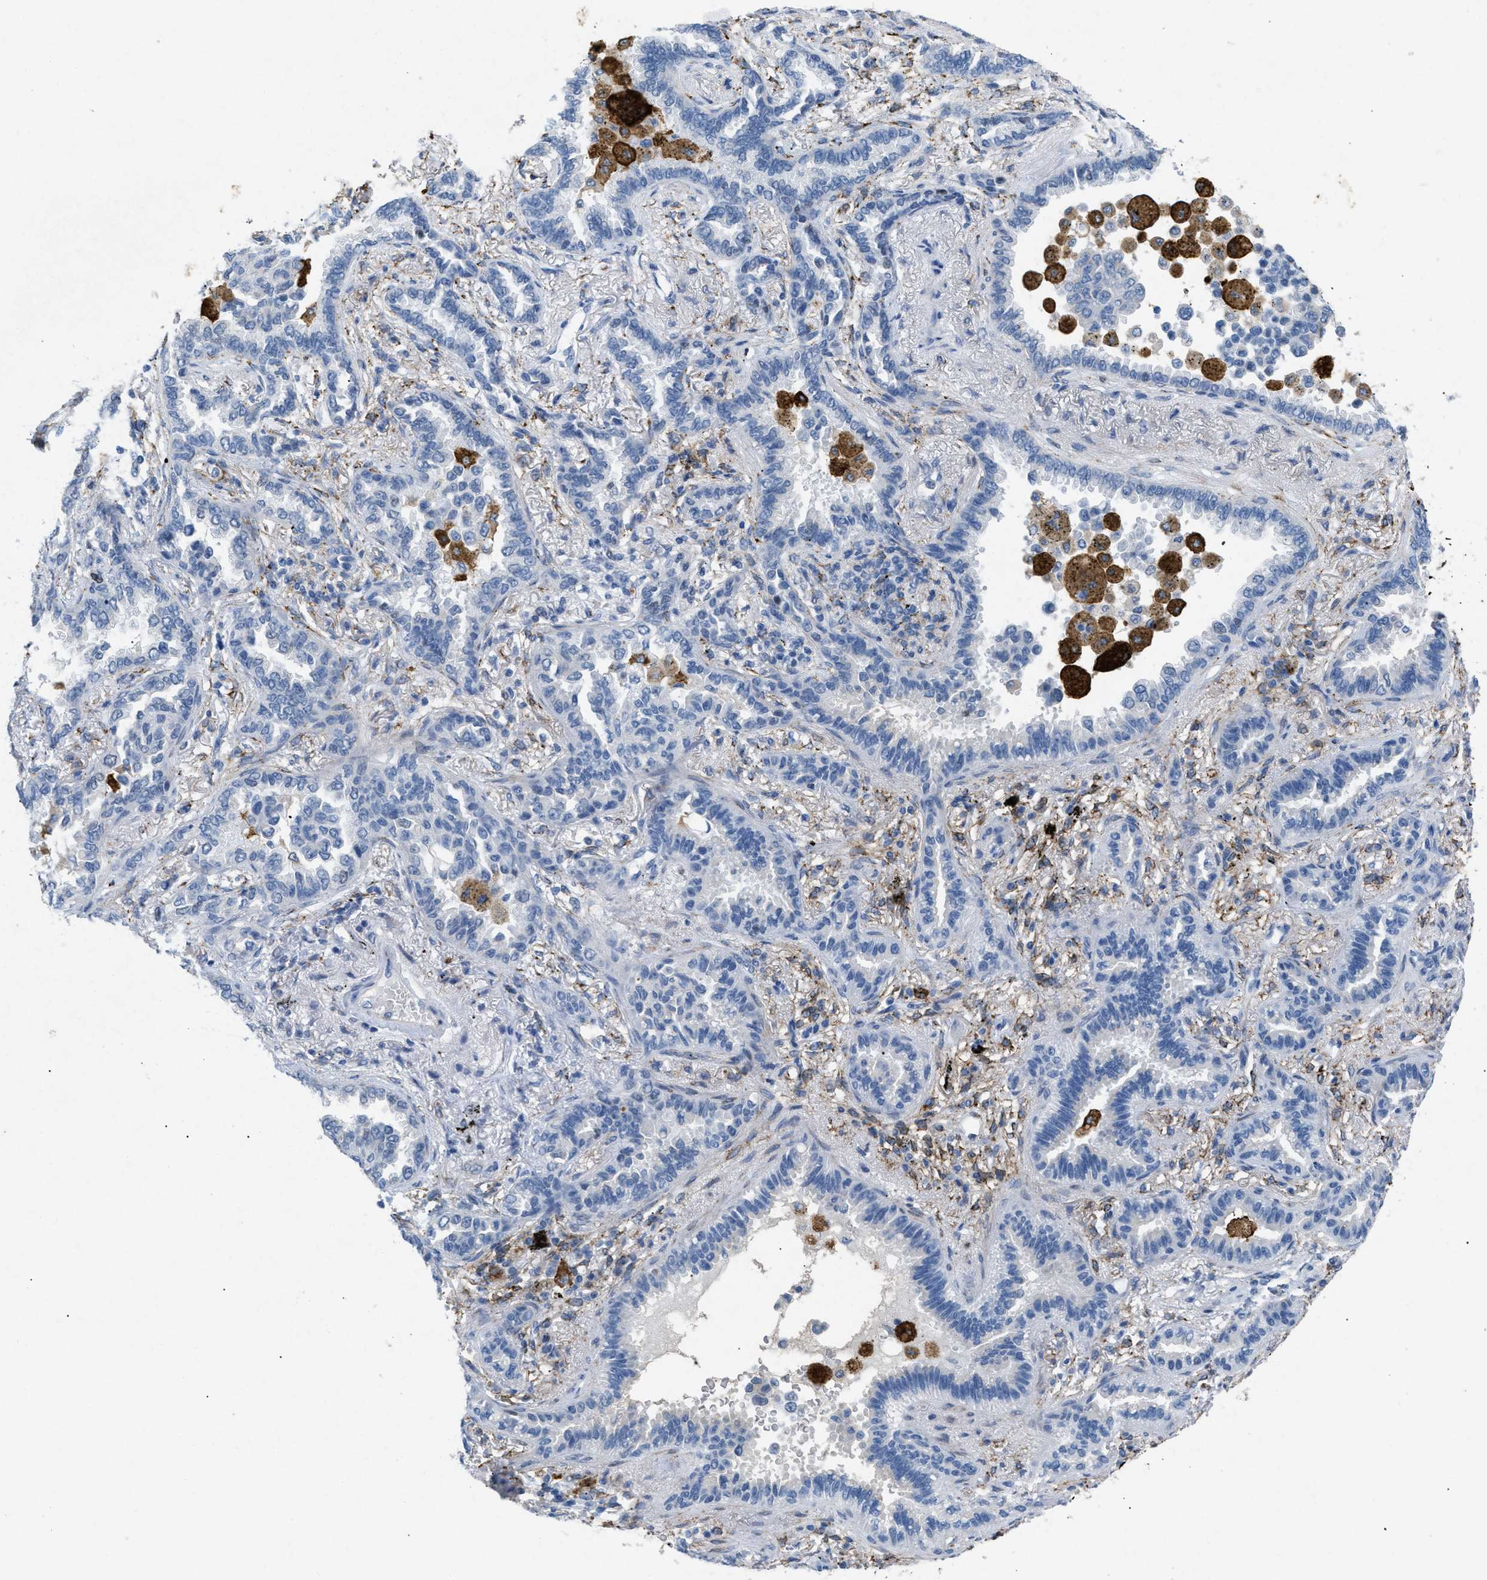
{"staining": {"intensity": "negative", "quantity": "none", "location": "none"}, "tissue": "lung cancer", "cell_type": "Tumor cells", "image_type": "cancer", "snomed": [{"axis": "morphology", "description": "Normal tissue, NOS"}, {"axis": "morphology", "description": "Adenocarcinoma, NOS"}, {"axis": "topography", "description": "Lung"}], "caption": "Adenocarcinoma (lung) was stained to show a protein in brown. There is no significant positivity in tumor cells.", "gene": "TASOR", "patient": {"sex": "male", "age": 59}}